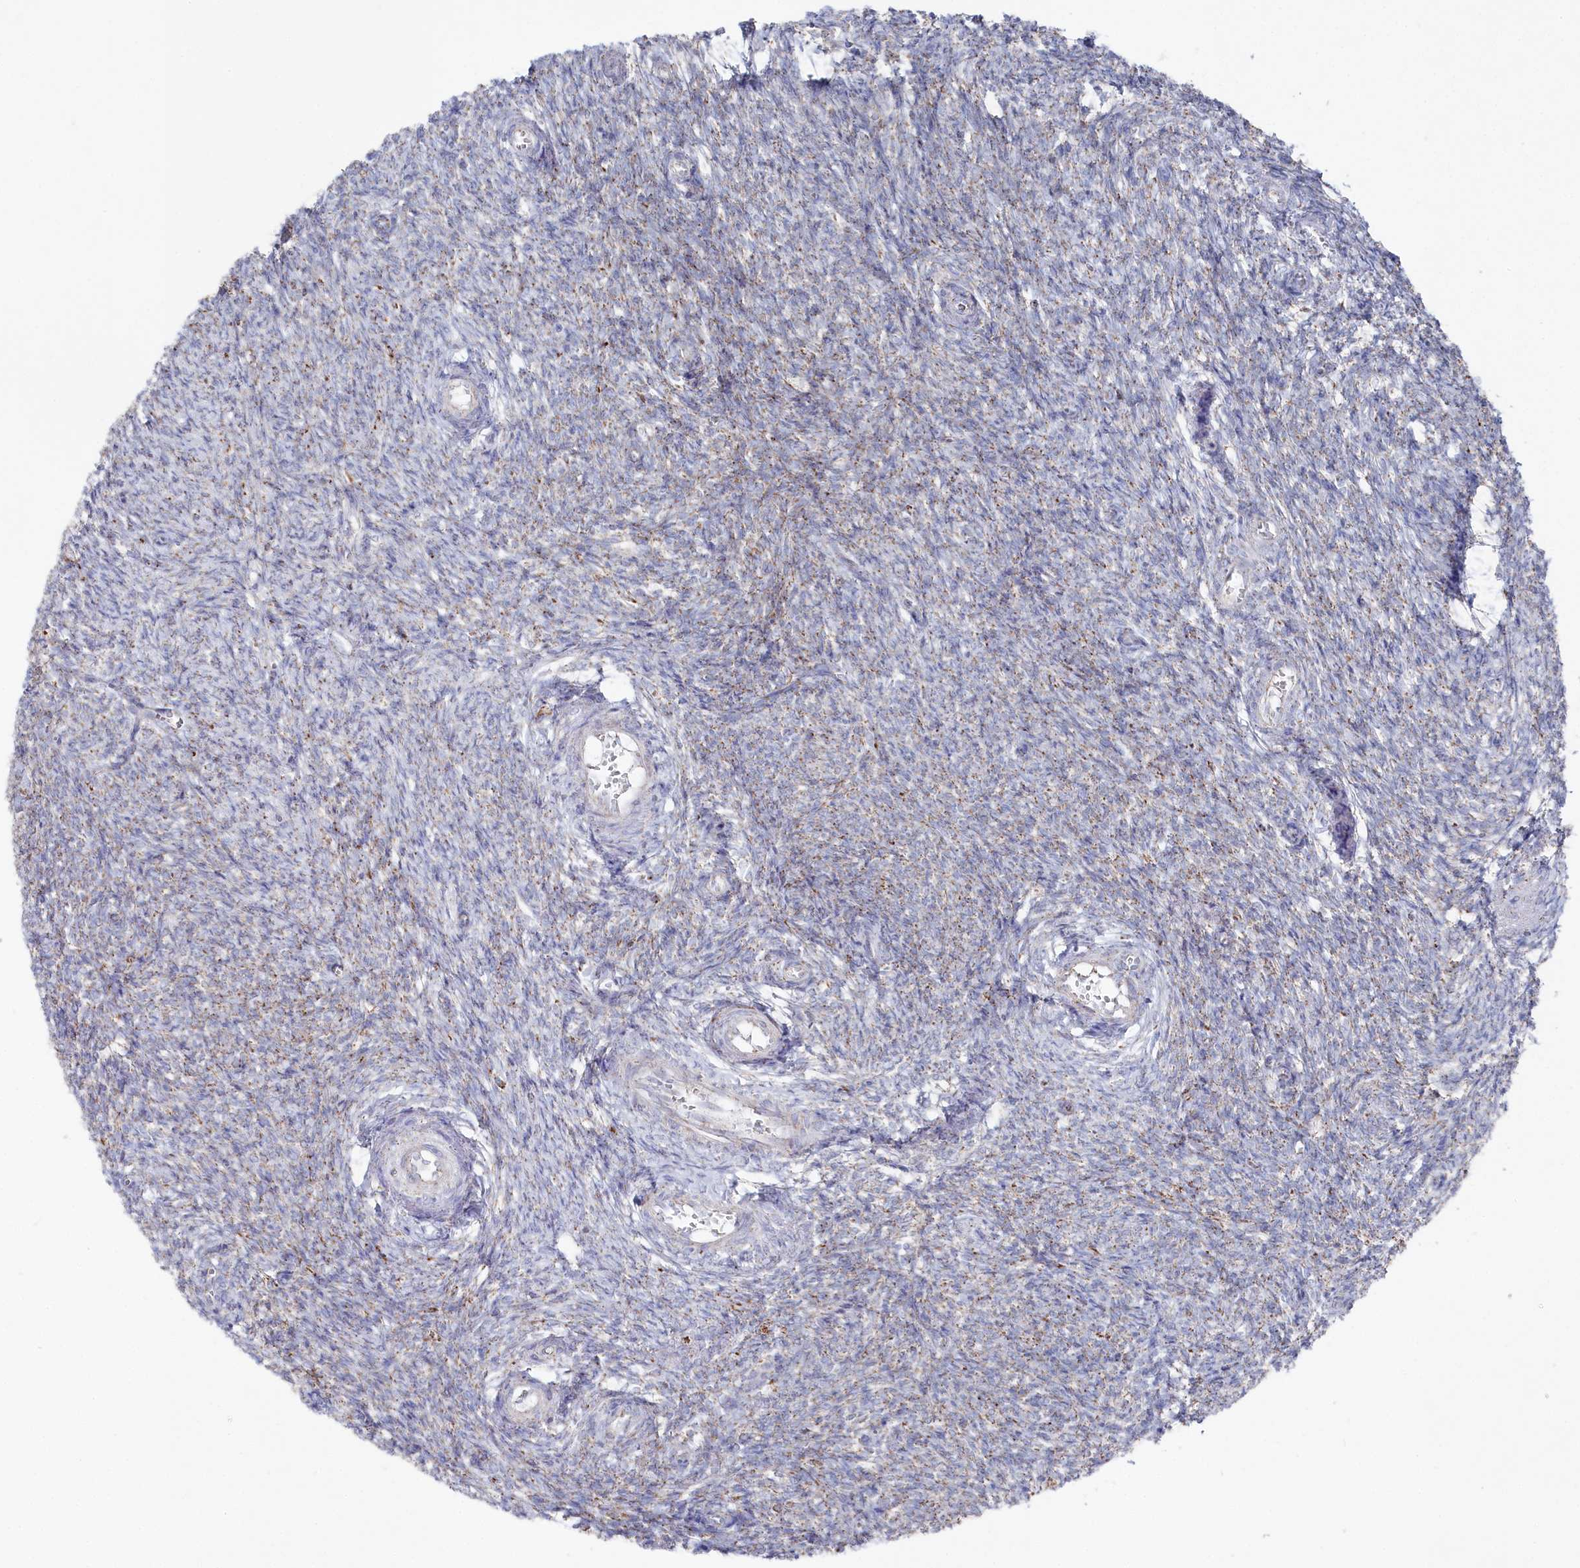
{"staining": {"intensity": "weak", "quantity": "25%-75%", "location": "cytoplasmic/membranous"}, "tissue": "ovary", "cell_type": "Ovarian stroma cells", "image_type": "normal", "snomed": [{"axis": "morphology", "description": "Normal tissue, NOS"}, {"axis": "topography", "description": "Ovary"}], "caption": "A photomicrograph showing weak cytoplasmic/membranous positivity in approximately 25%-75% of ovarian stroma cells in unremarkable ovary, as visualized by brown immunohistochemical staining.", "gene": "GLS2", "patient": {"sex": "female", "age": 44}}